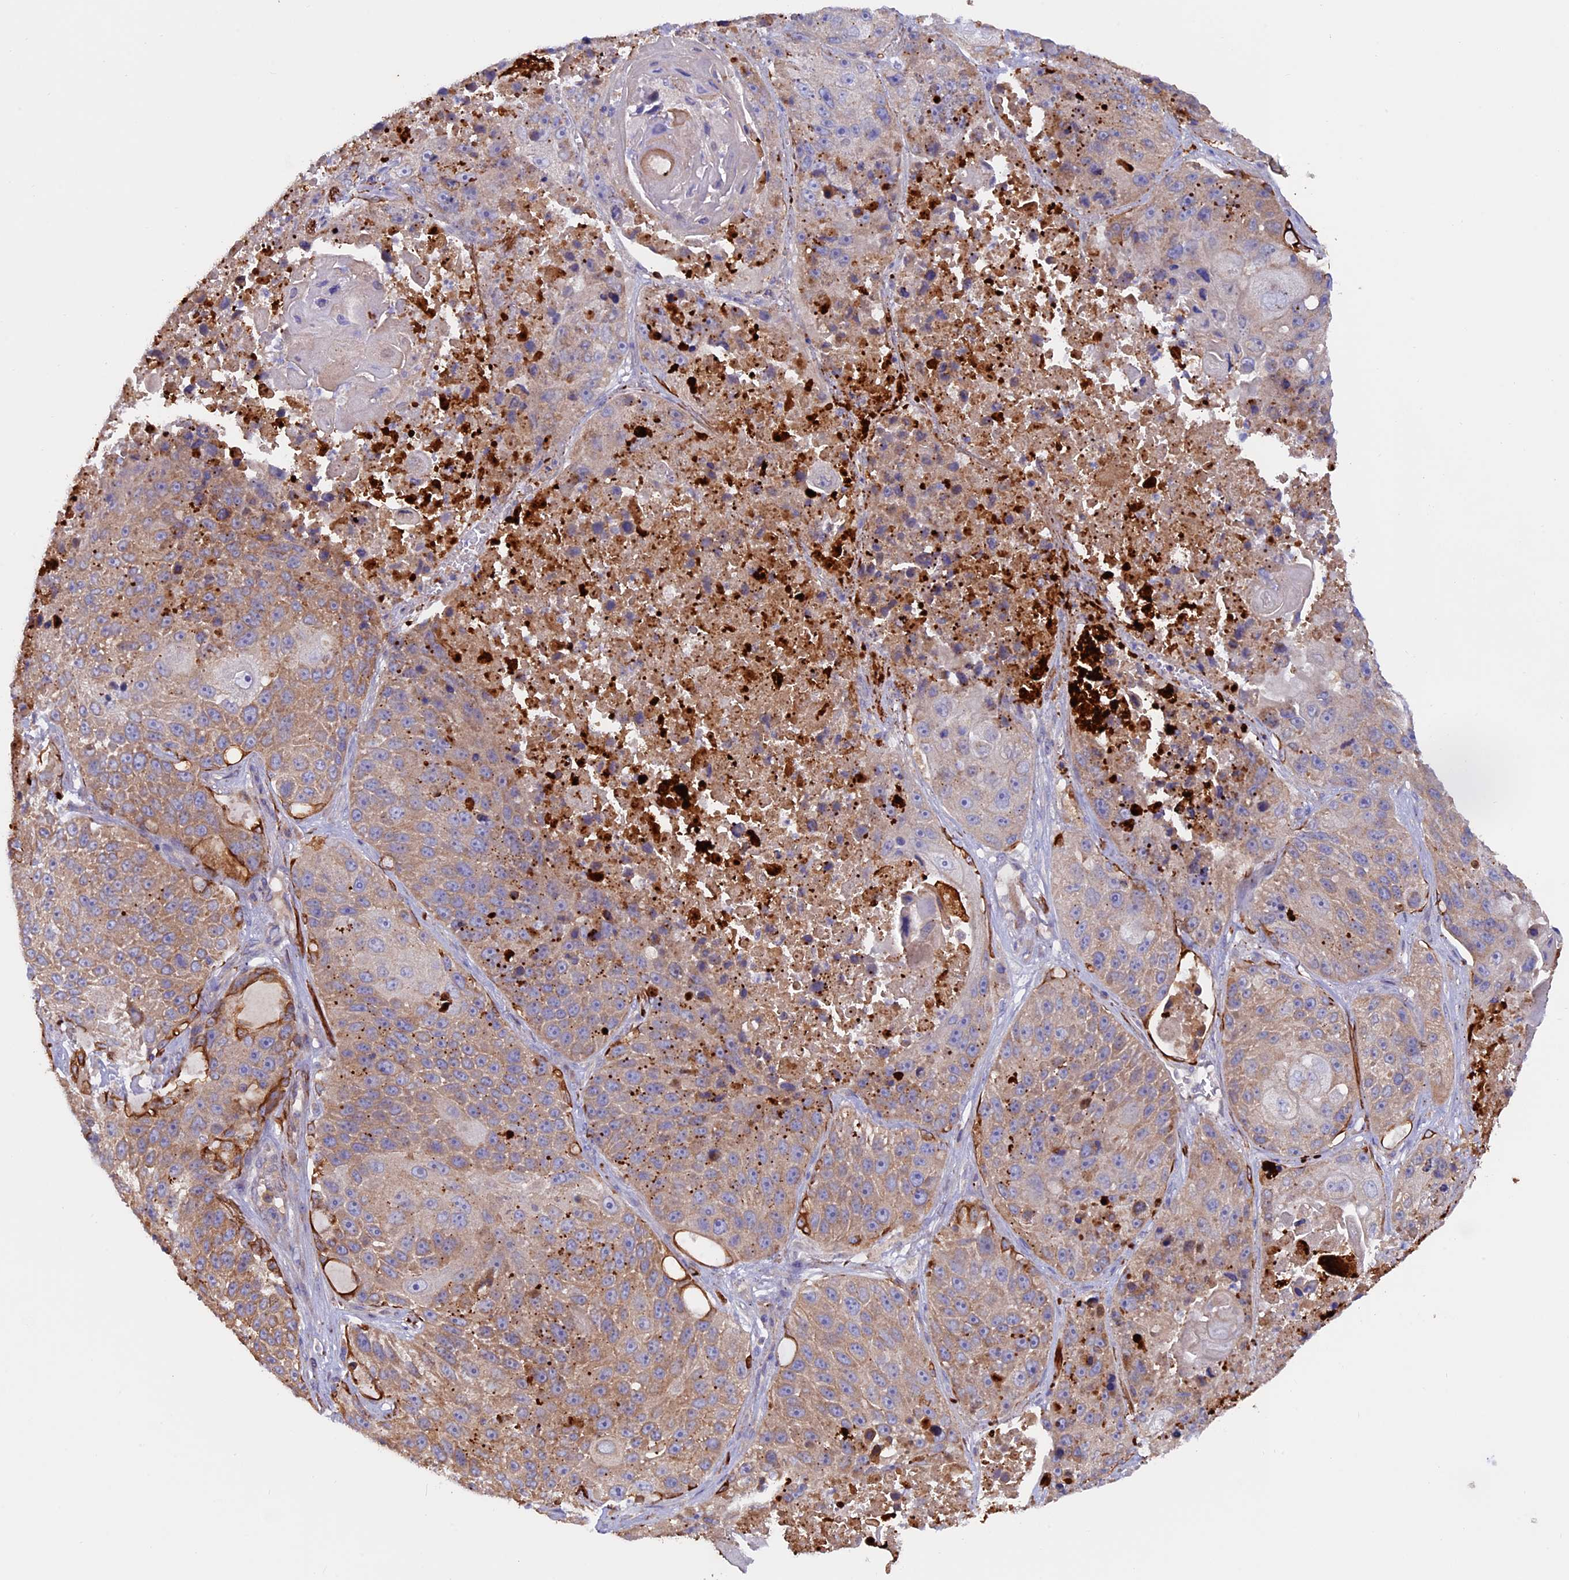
{"staining": {"intensity": "moderate", "quantity": "25%-75%", "location": "cytoplasmic/membranous"}, "tissue": "lung cancer", "cell_type": "Tumor cells", "image_type": "cancer", "snomed": [{"axis": "morphology", "description": "Squamous cell carcinoma, NOS"}, {"axis": "topography", "description": "Lung"}], "caption": "DAB (3,3'-diaminobenzidine) immunohistochemical staining of lung cancer (squamous cell carcinoma) exhibits moderate cytoplasmic/membranous protein positivity in approximately 25%-75% of tumor cells. (DAB IHC with brightfield microscopy, high magnification).", "gene": "PTPN9", "patient": {"sex": "male", "age": 61}}